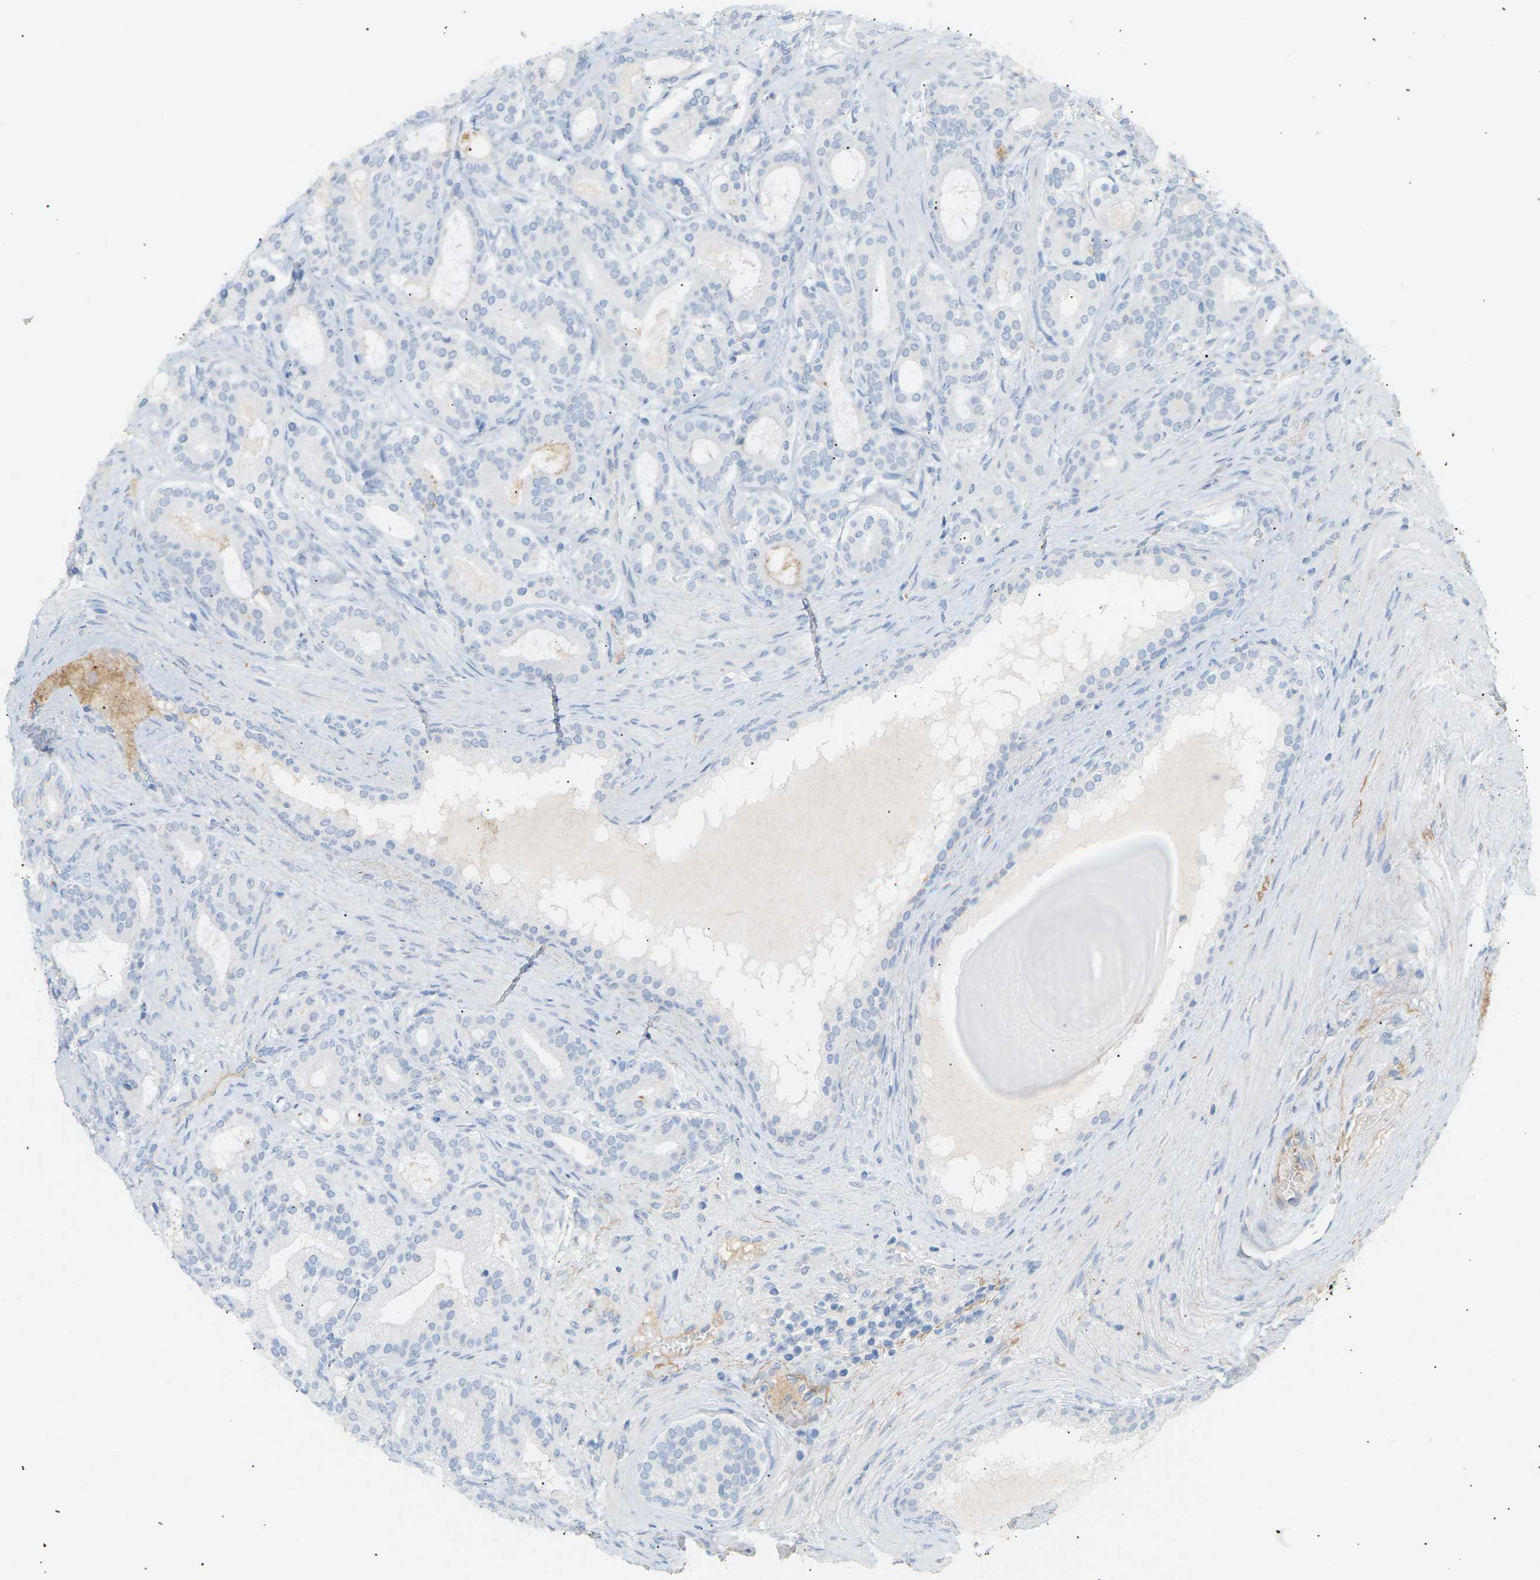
{"staining": {"intensity": "negative", "quantity": "none", "location": "none"}, "tissue": "prostate cancer", "cell_type": "Tumor cells", "image_type": "cancer", "snomed": [{"axis": "morphology", "description": "Adenocarcinoma, High grade"}, {"axis": "topography", "description": "Prostate"}], "caption": "Immunohistochemistry histopathology image of neoplastic tissue: human prostate adenocarcinoma (high-grade) stained with DAB exhibits no significant protein expression in tumor cells.", "gene": "CLU", "patient": {"sex": "male", "age": 60}}